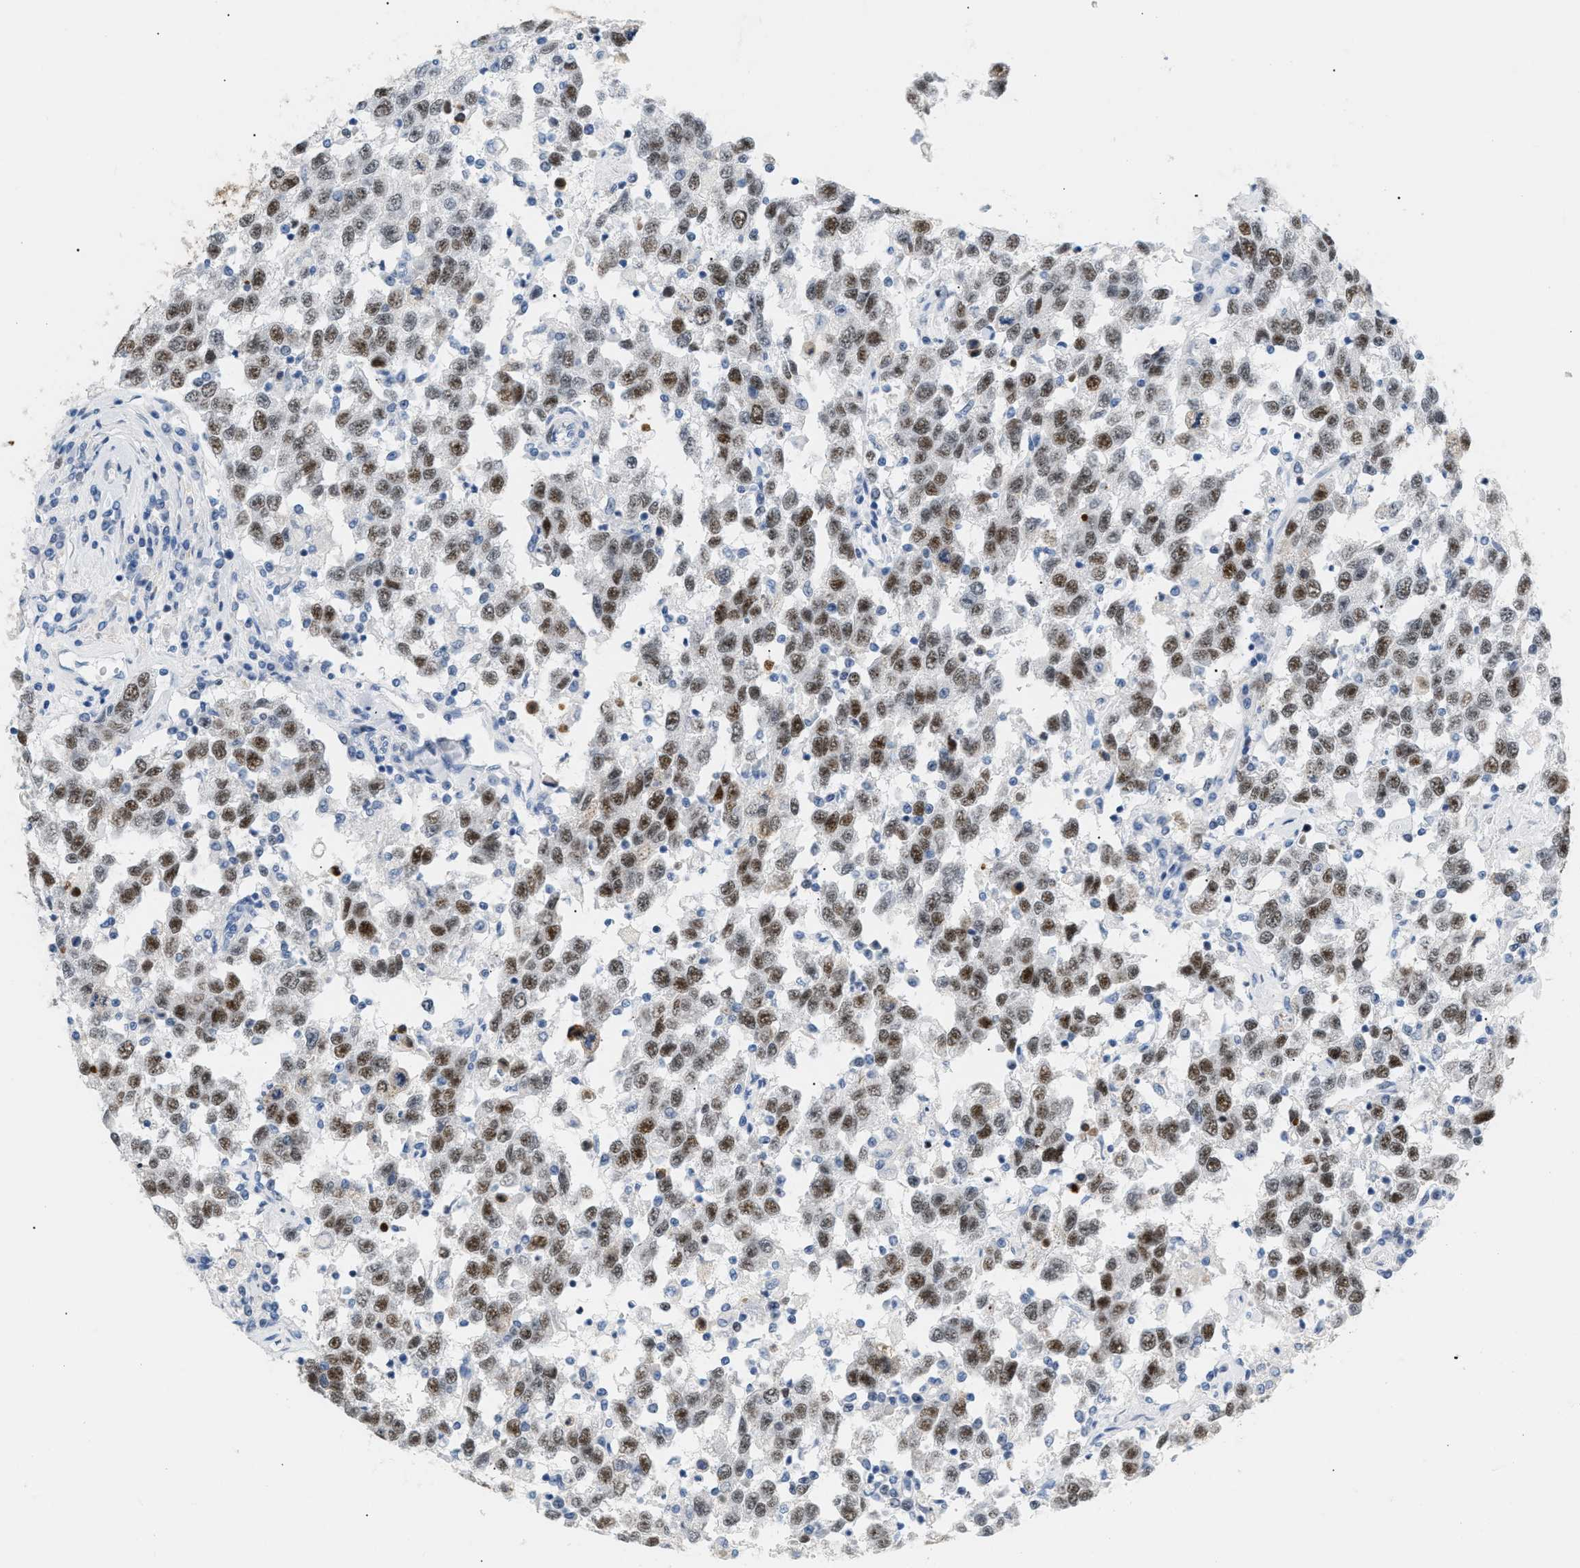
{"staining": {"intensity": "moderate", "quantity": ">75%", "location": "nuclear"}, "tissue": "testis cancer", "cell_type": "Tumor cells", "image_type": "cancer", "snomed": [{"axis": "morphology", "description": "Seminoma, NOS"}, {"axis": "topography", "description": "Testis"}], "caption": "DAB (3,3'-diaminobenzidine) immunohistochemical staining of human testis cancer (seminoma) displays moderate nuclear protein expression in about >75% of tumor cells.", "gene": "MCM7", "patient": {"sex": "male", "age": 41}}